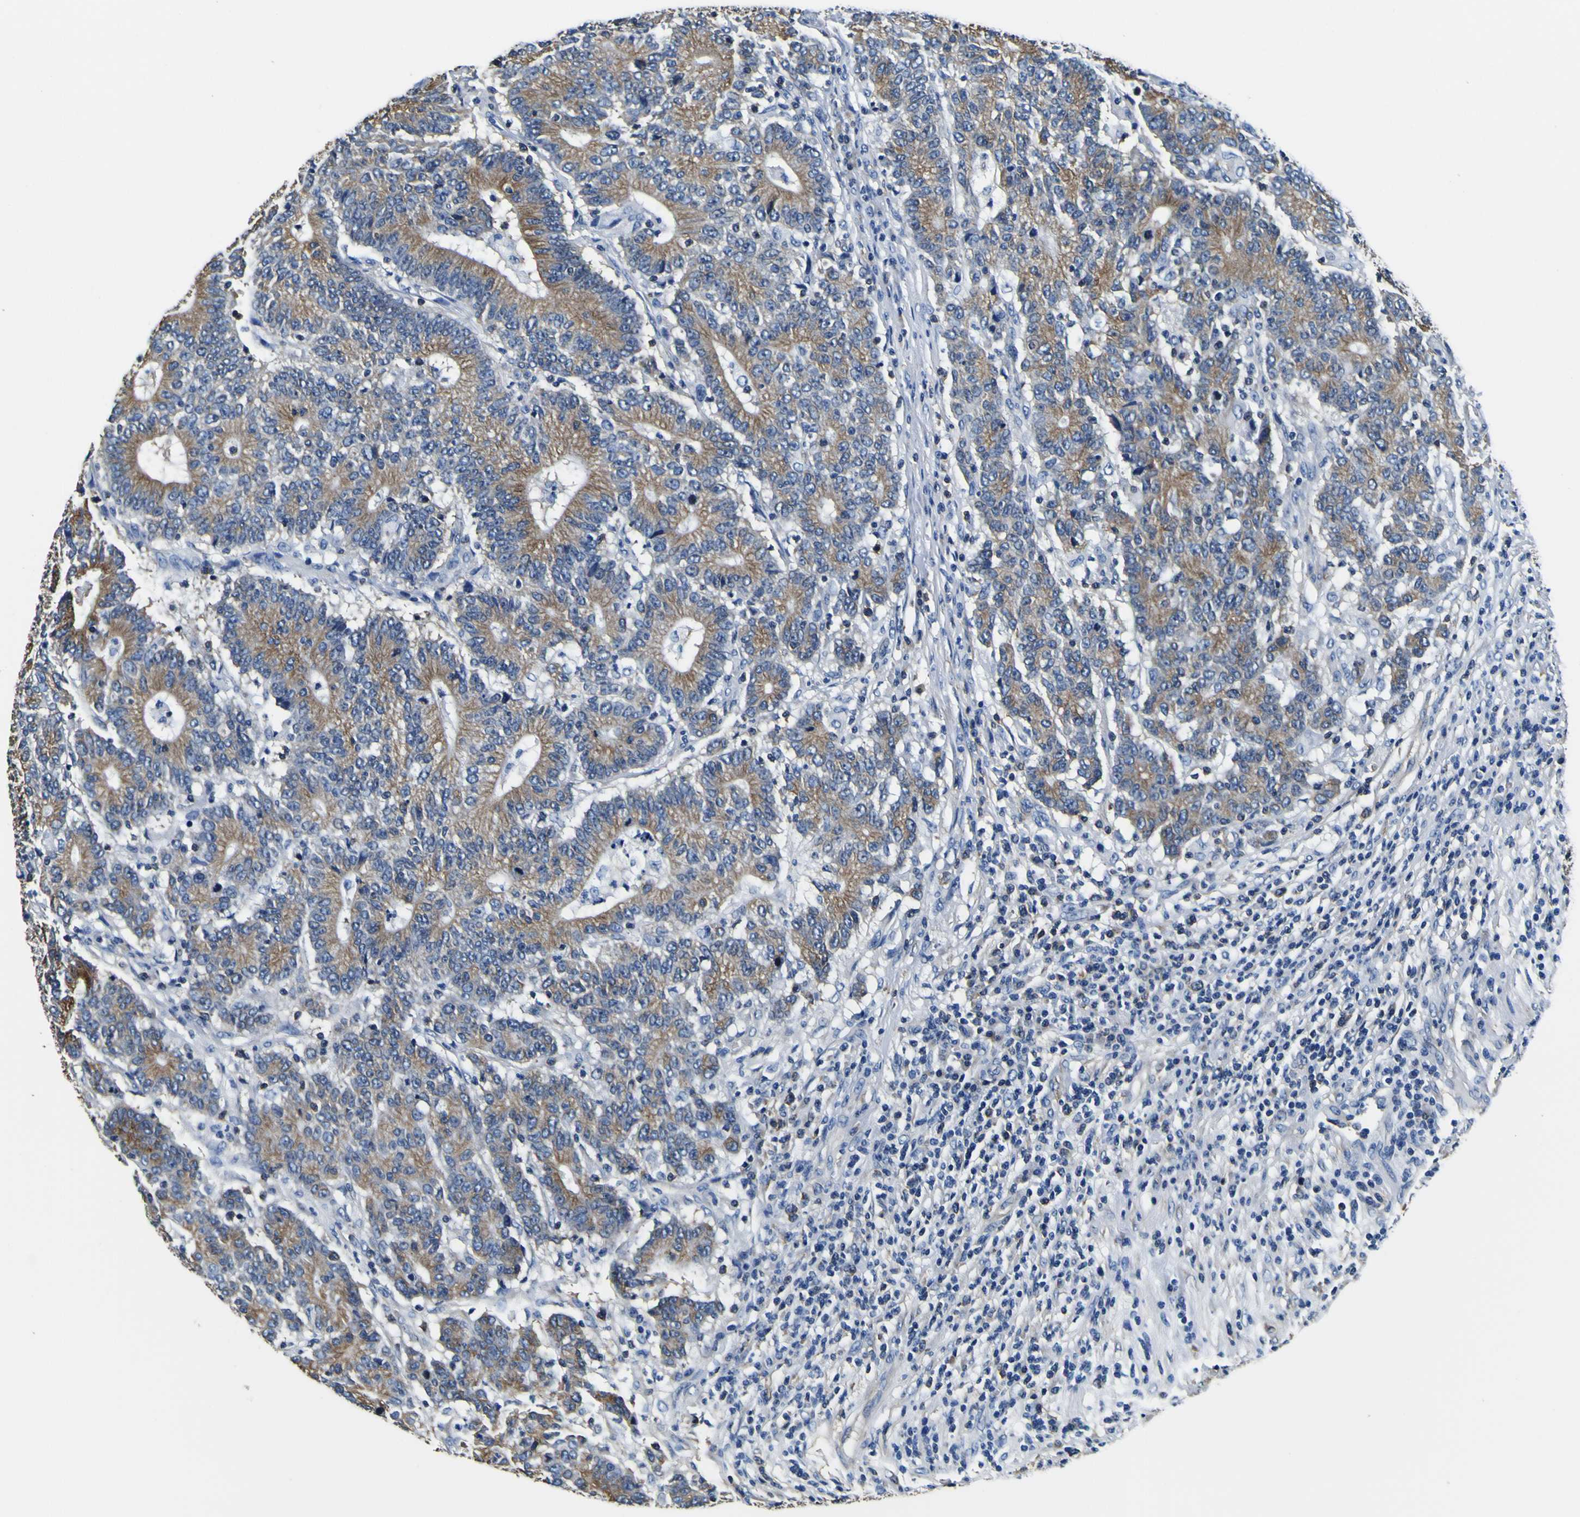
{"staining": {"intensity": "weak", "quantity": ">75%", "location": "cytoplasmic/membranous"}, "tissue": "colorectal cancer", "cell_type": "Tumor cells", "image_type": "cancer", "snomed": [{"axis": "morphology", "description": "Normal tissue, NOS"}, {"axis": "morphology", "description": "Adenocarcinoma, NOS"}, {"axis": "topography", "description": "Colon"}], "caption": "Human adenocarcinoma (colorectal) stained with a brown dye exhibits weak cytoplasmic/membranous positive staining in about >75% of tumor cells.", "gene": "TUBA1B", "patient": {"sex": "female", "age": 75}}